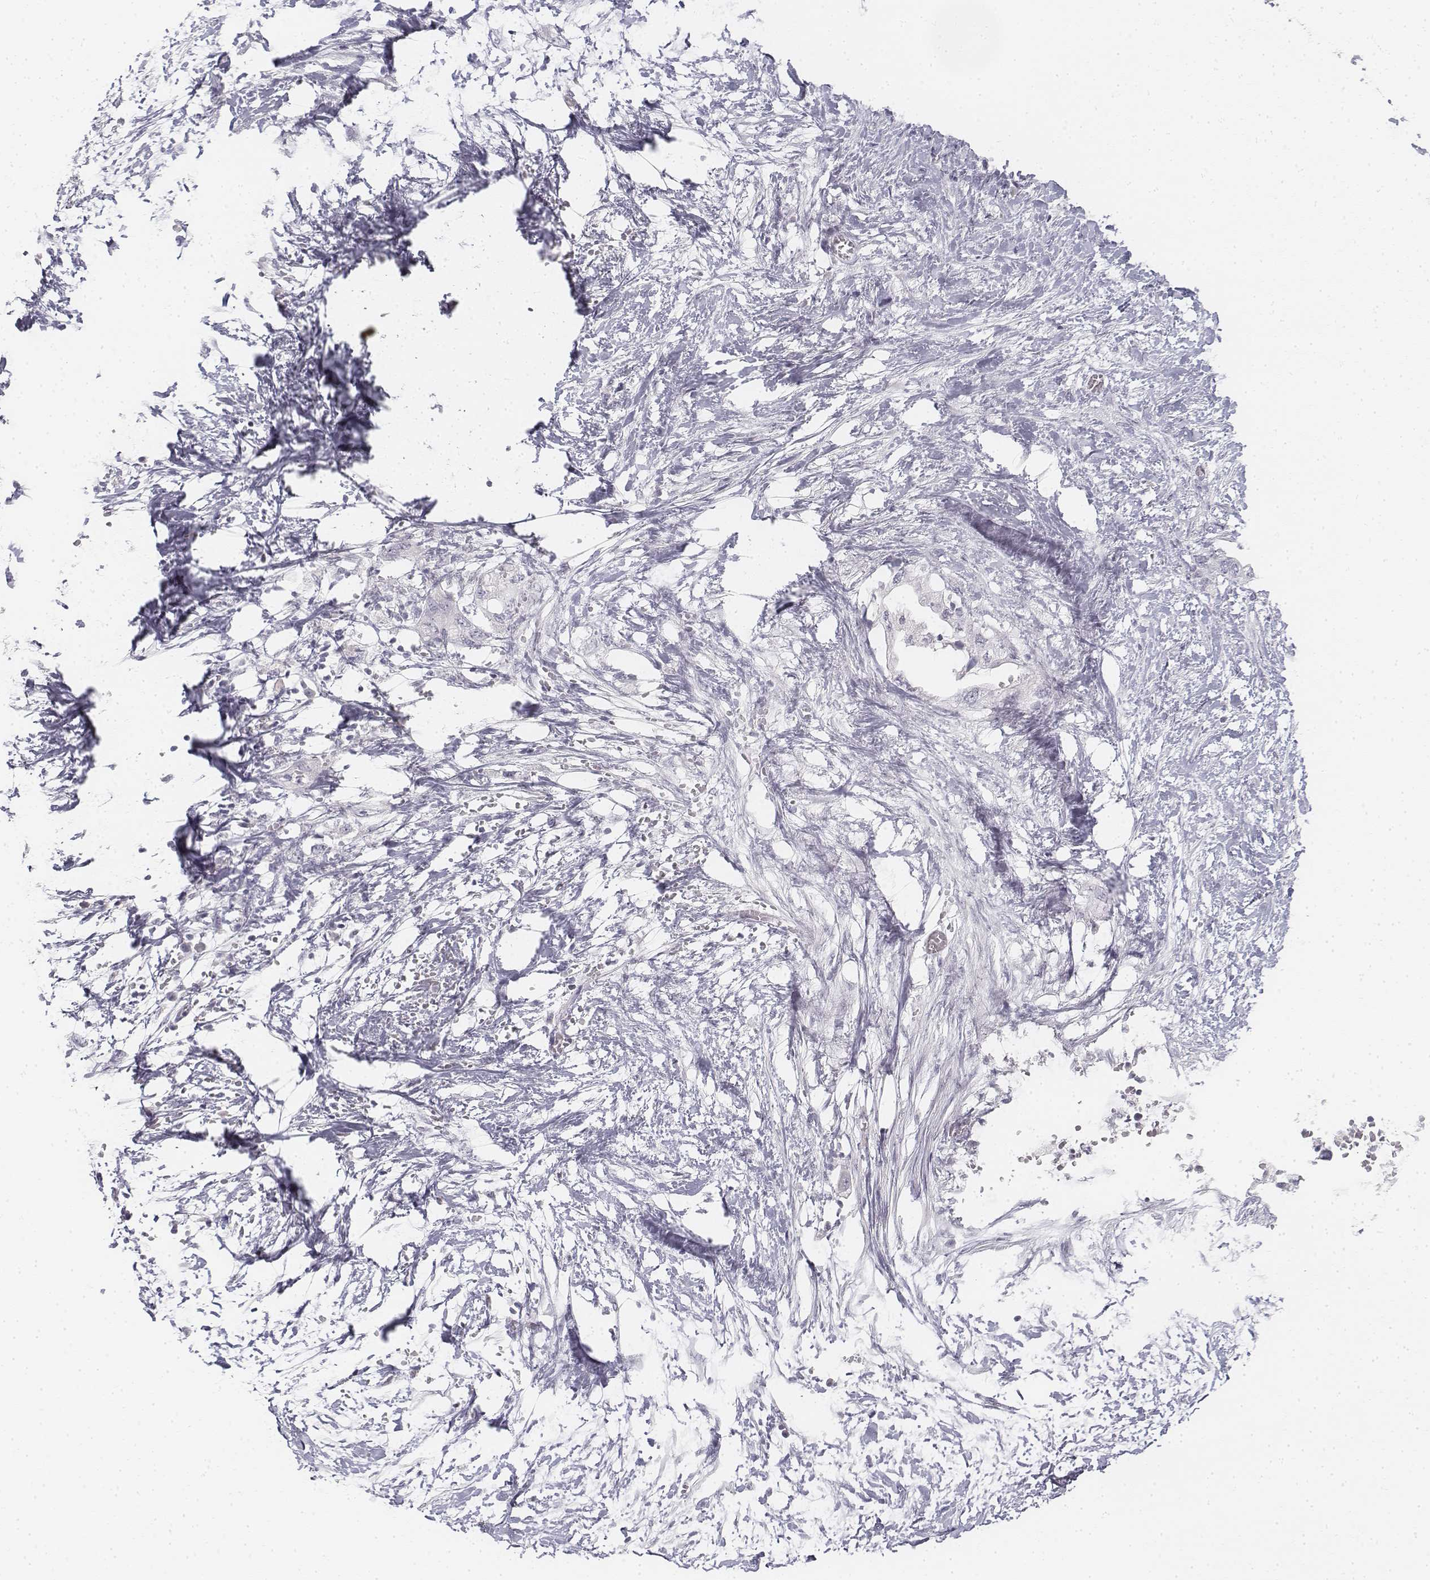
{"staining": {"intensity": "negative", "quantity": "none", "location": "none"}, "tissue": "pancreatic cancer", "cell_type": "Tumor cells", "image_type": "cancer", "snomed": [{"axis": "morphology", "description": "Adenocarcinoma, NOS"}, {"axis": "topography", "description": "Pancreas"}], "caption": "Immunohistochemistry photomicrograph of neoplastic tissue: human pancreatic adenocarcinoma stained with DAB (3,3'-diaminobenzidine) displays no significant protein staining in tumor cells.", "gene": "KRTAP2-1", "patient": {"sex": "female", "age": 72}}